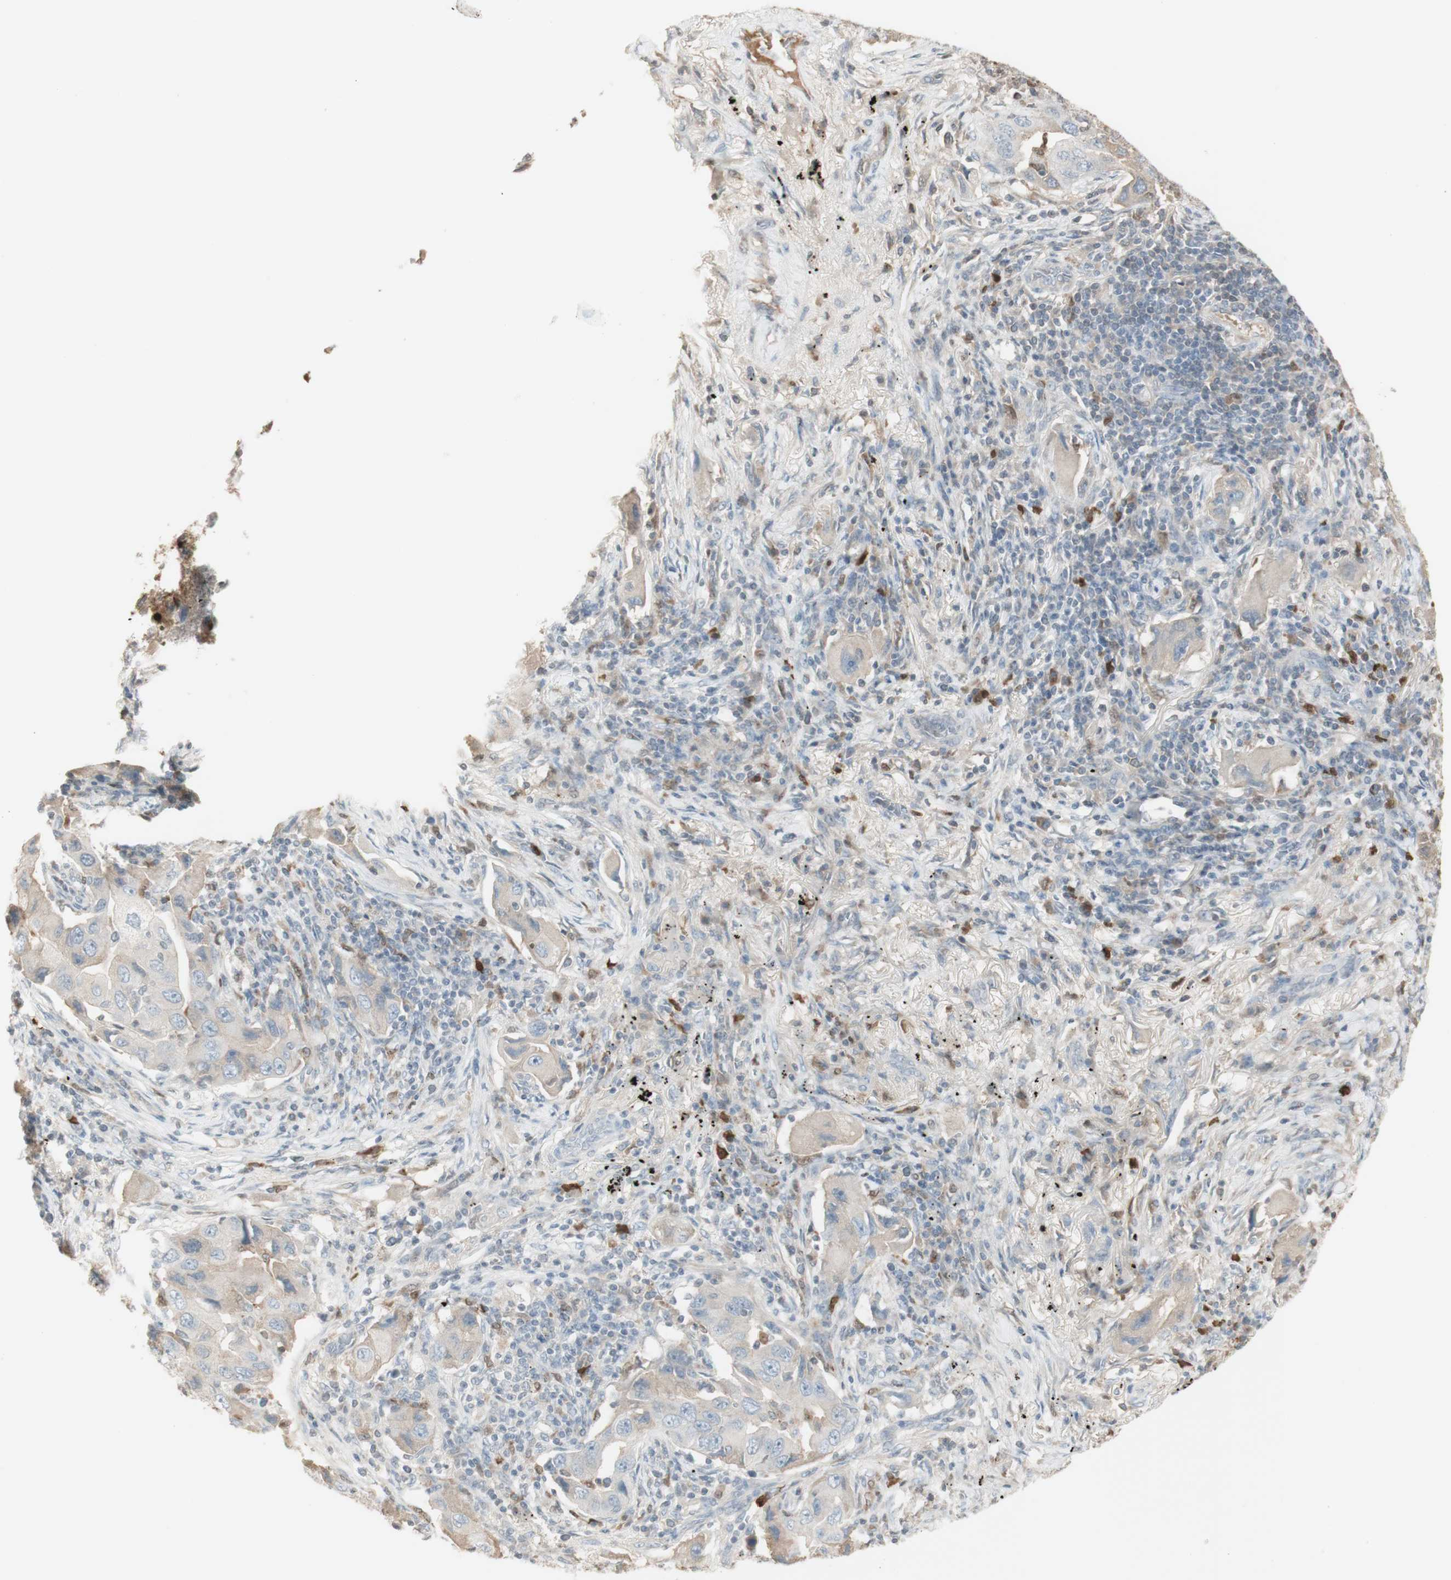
{"staining": {"intensity": "weak", "quantity": "<25%", "location": "cytoplasmic/membranous"}, "tissue": "lung cancer", "cell_type": "Tumor cells", "image_type": "cancer", "snomed": [{"axis": "morphology", "description": "Adenocarcinoma, NOS"}, {"axis": "topography", "description": "Lung"}], "caption": "Tumor cells show no significant expression in lung cancer (adenocarcinoma). (Stains: DAB IHC with hematoxylin counter stain, Microscopy: brightfield microscopy at high magnification).", "gene": "NID1", "patient": {"sex": "female", "age": 65}}